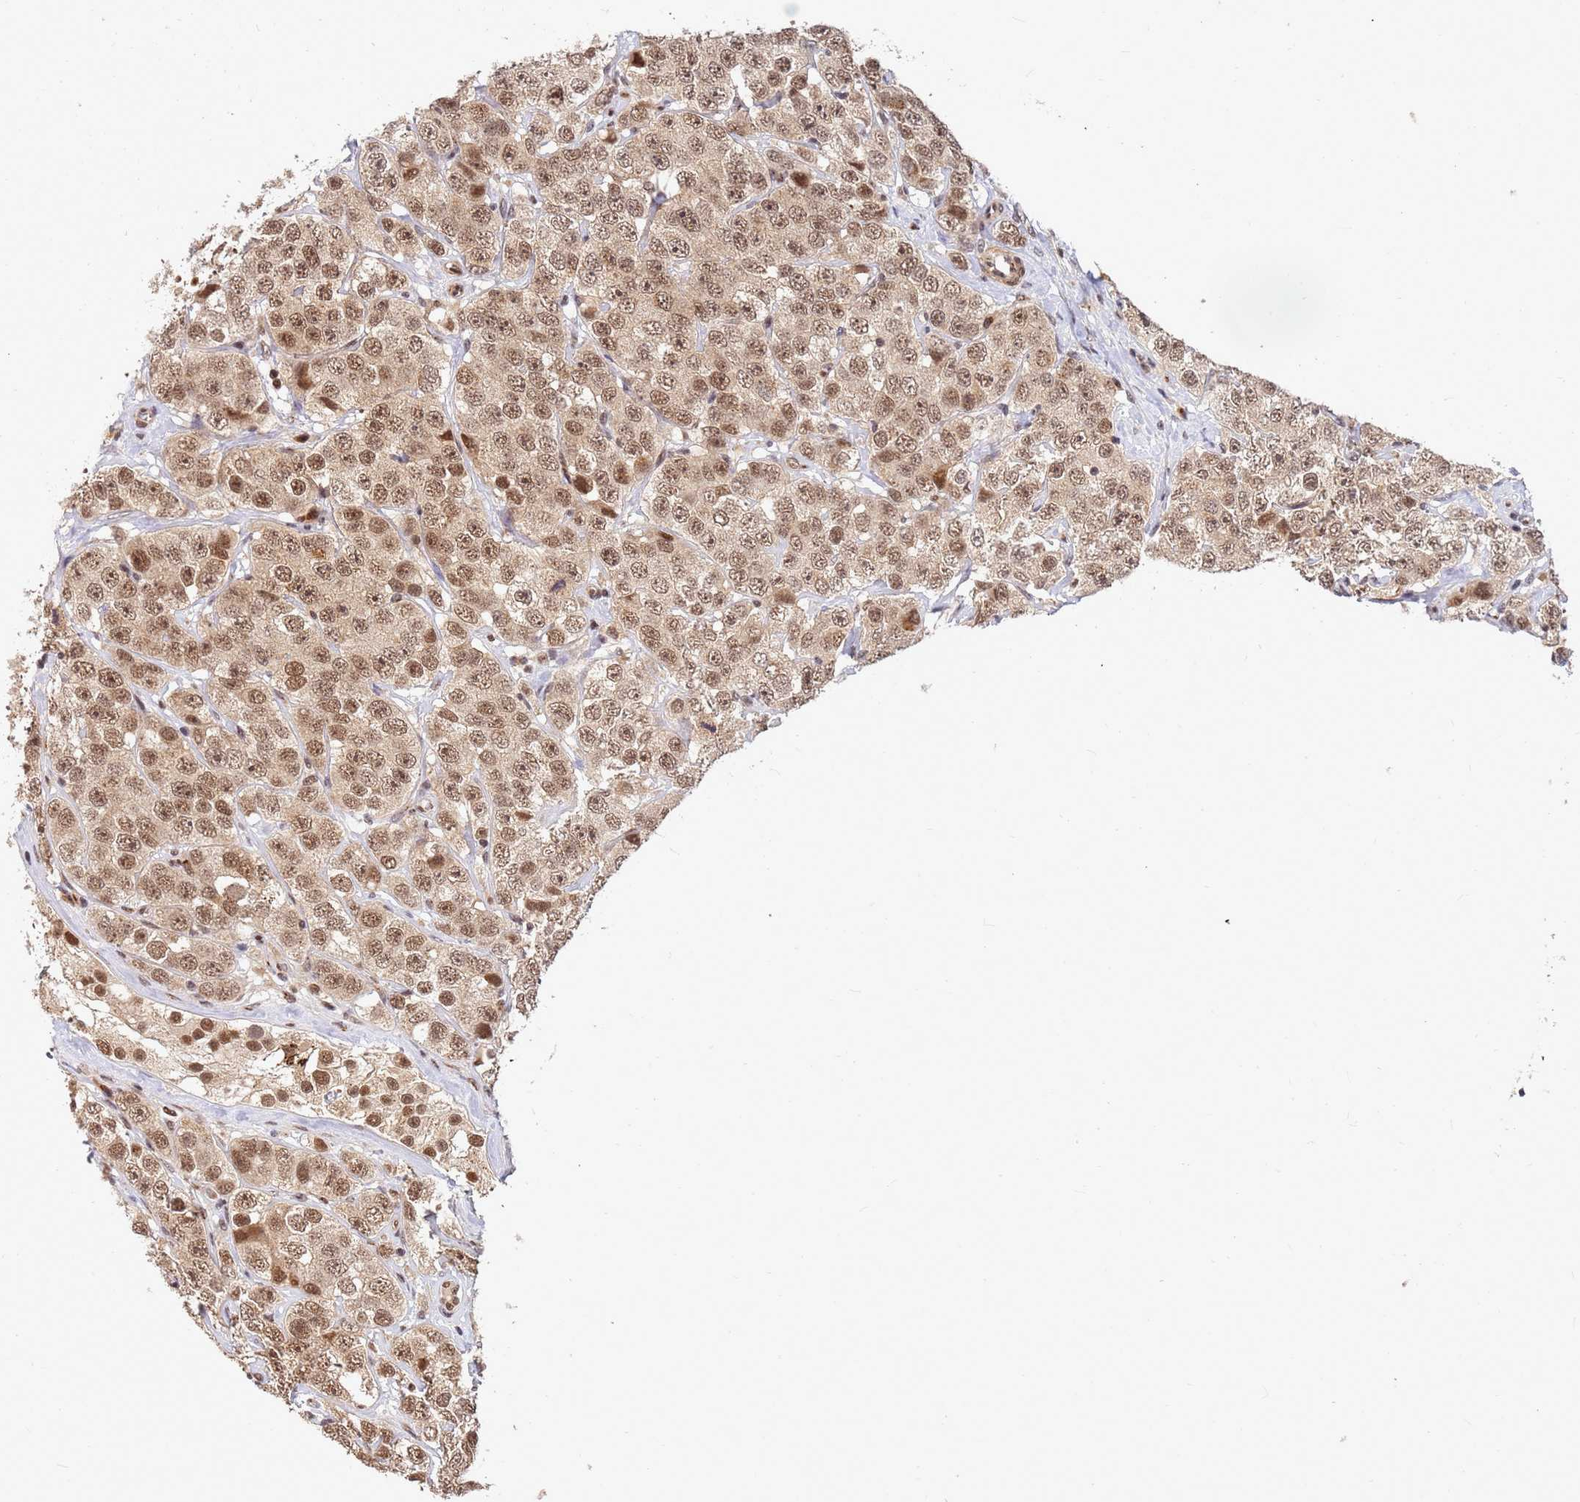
{"staining": {"intensity": "moderate", "quantity": ">75%", "location": "nuclear"}, "tissue": "testis cancer", "cell_type": "Tumor cells", "image_type": "cancer", "snomed": [{"axis": "morphology", "description": "Seminoma, NOS"}, {"axis": "topography", "description": "Testis"}], "caption": "Human testis cancer stained with a protein marker reveals moderate staining in tumor cells.", "gene": "NCBP2", "patient": {"sex": "male", "age": 28}}